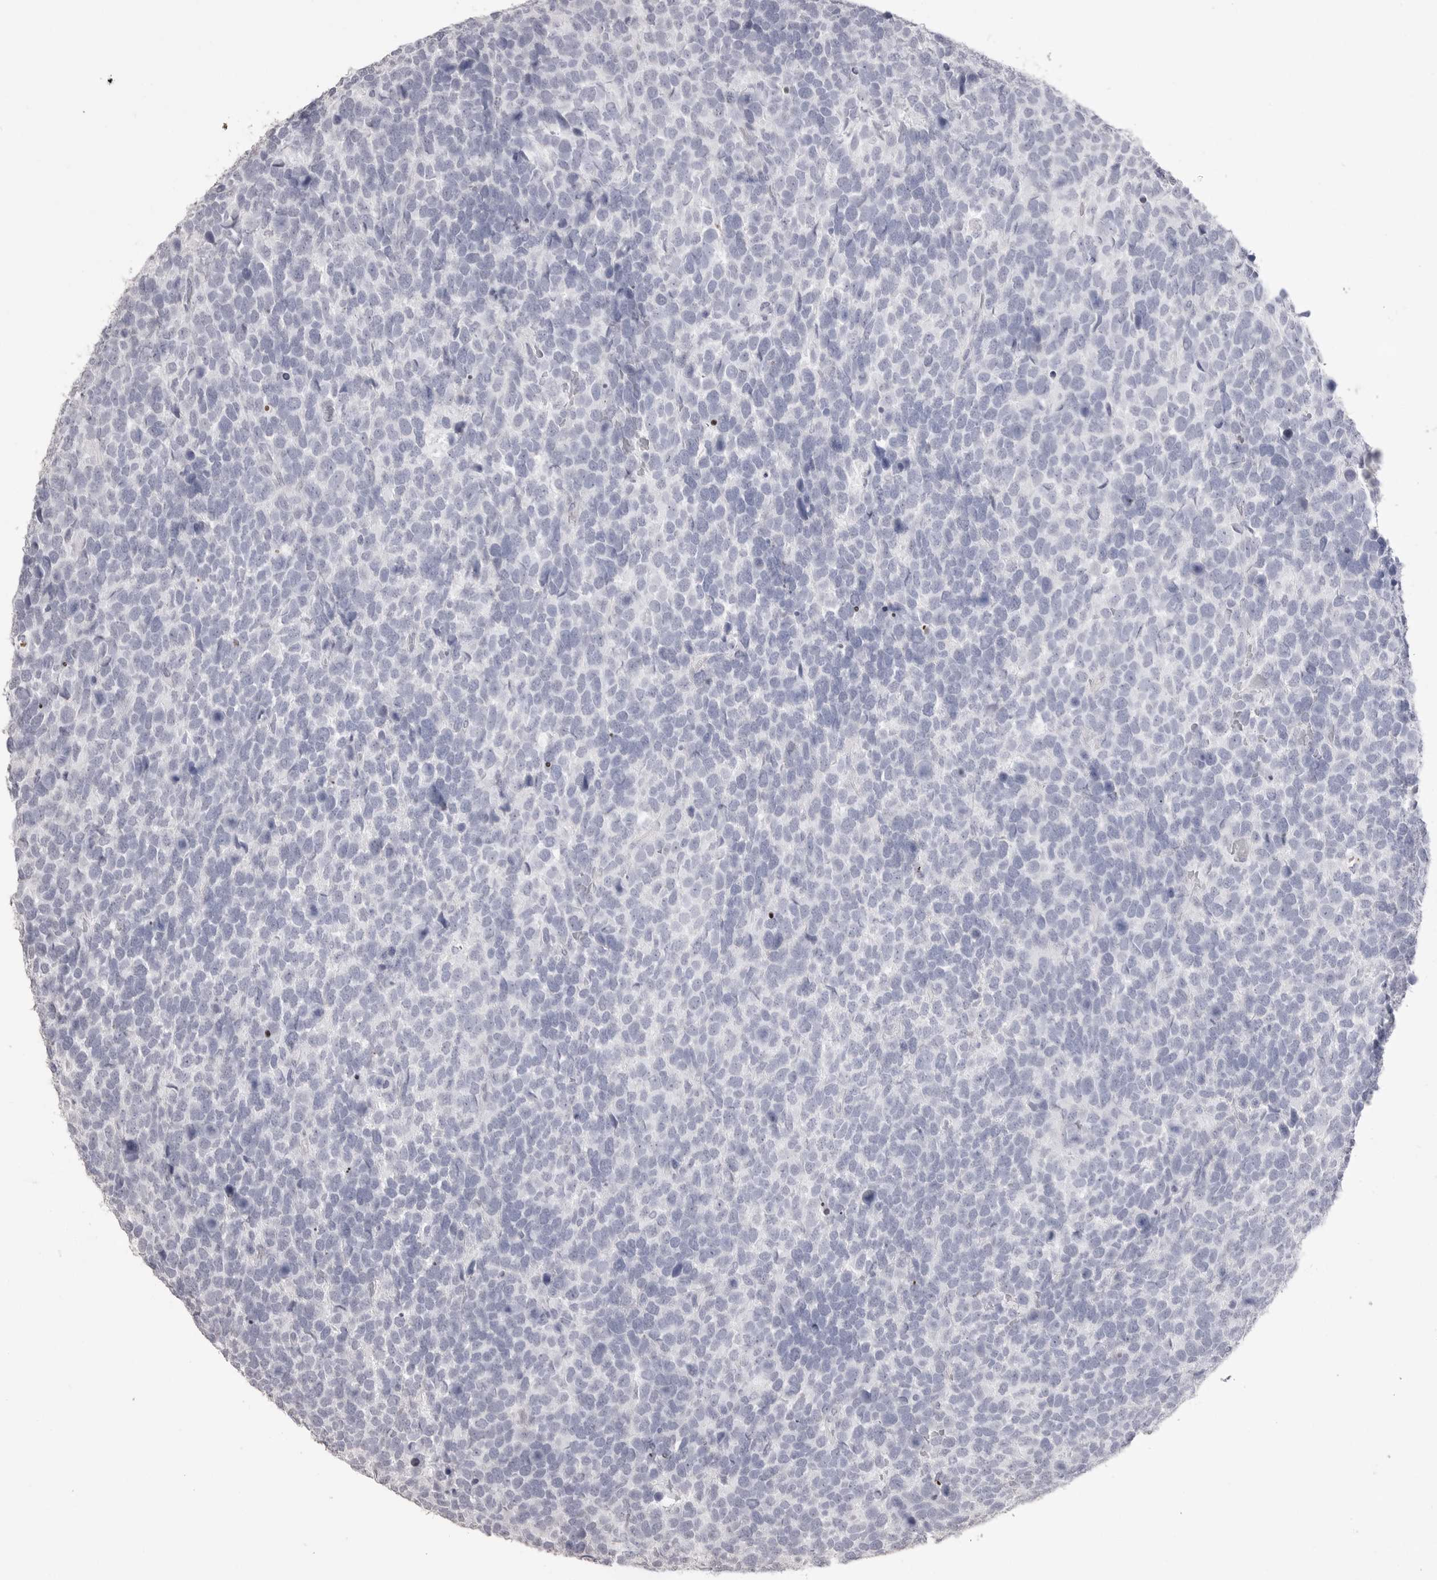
{"staining": {"intensity": "negative", "quantity": "none", "location": "none"}, "tissue": "urothelial cancer", "cell_type": "Tumor cells", "image_type": "cancer", "snomed": [{"axis": "morphology", "description": "Urothelial carcinoma, High grade"}, {"axis": "topography", "description": "Urinary bladder"}], "caption": "There is no significant positivity in tumor cells of high-grade urothelial carcinoma.", "gene": "ICAM5", "patient": {"sex": "female", "age": 82}}